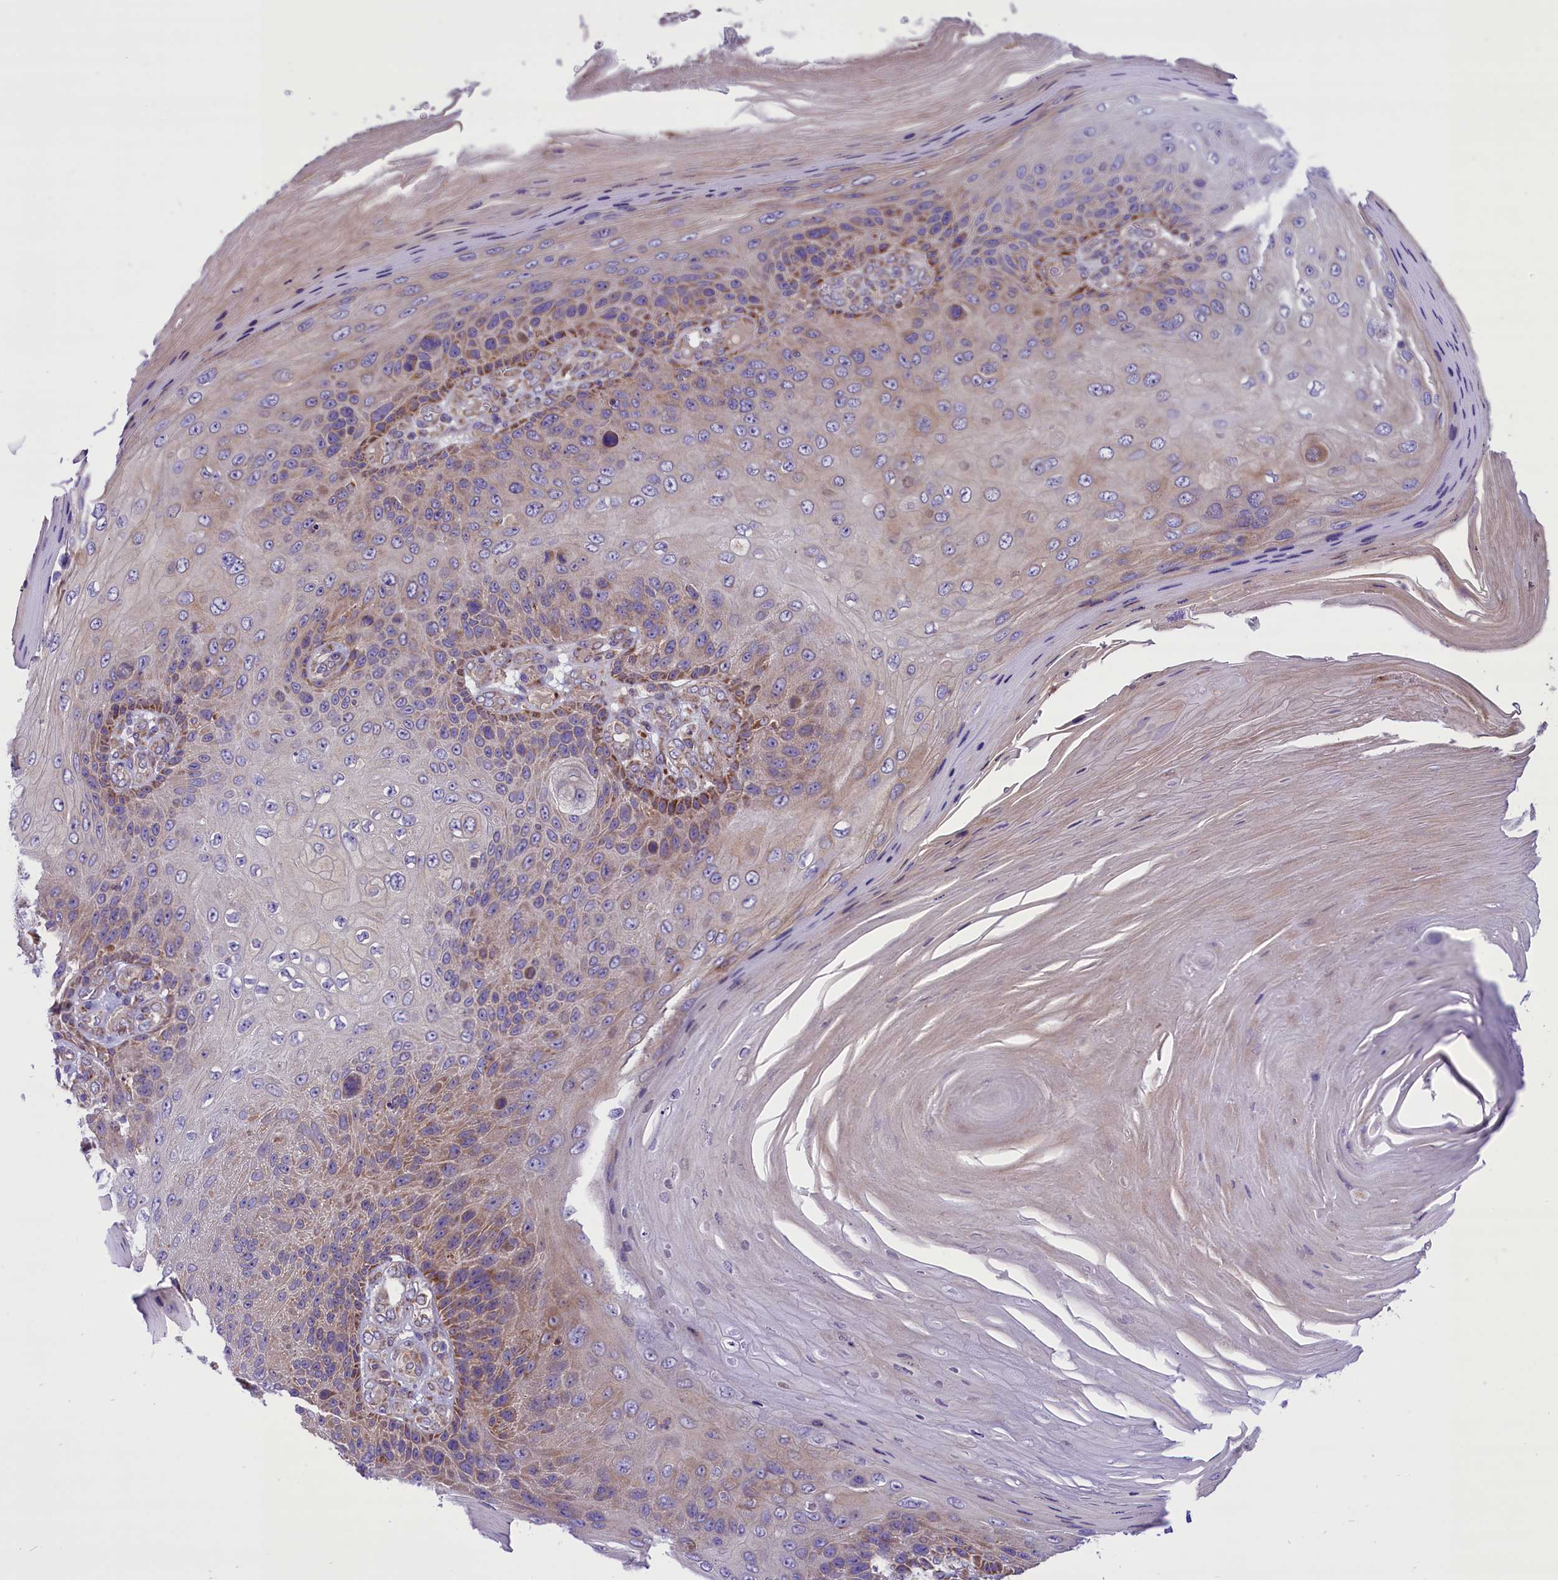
{"staining": {"intensity": "weak", "quantity": "<25%", "location": "cytoplasmic/membranous"}, "tissue": "skin cancer", "cell_type": "Tumor cells", "image_type": "cancer", "snomed": [{"axis": "morphology", "description": "Squamous cell carcinoma, NOS"}, {"axis": "topography", "description": "Skin"}], "caption": "Tumor cells show no significant protein expression in skin squamous cell carcinoma.", "gene": "PTPRU", "patient": {"sex": "female", "age": 88}}